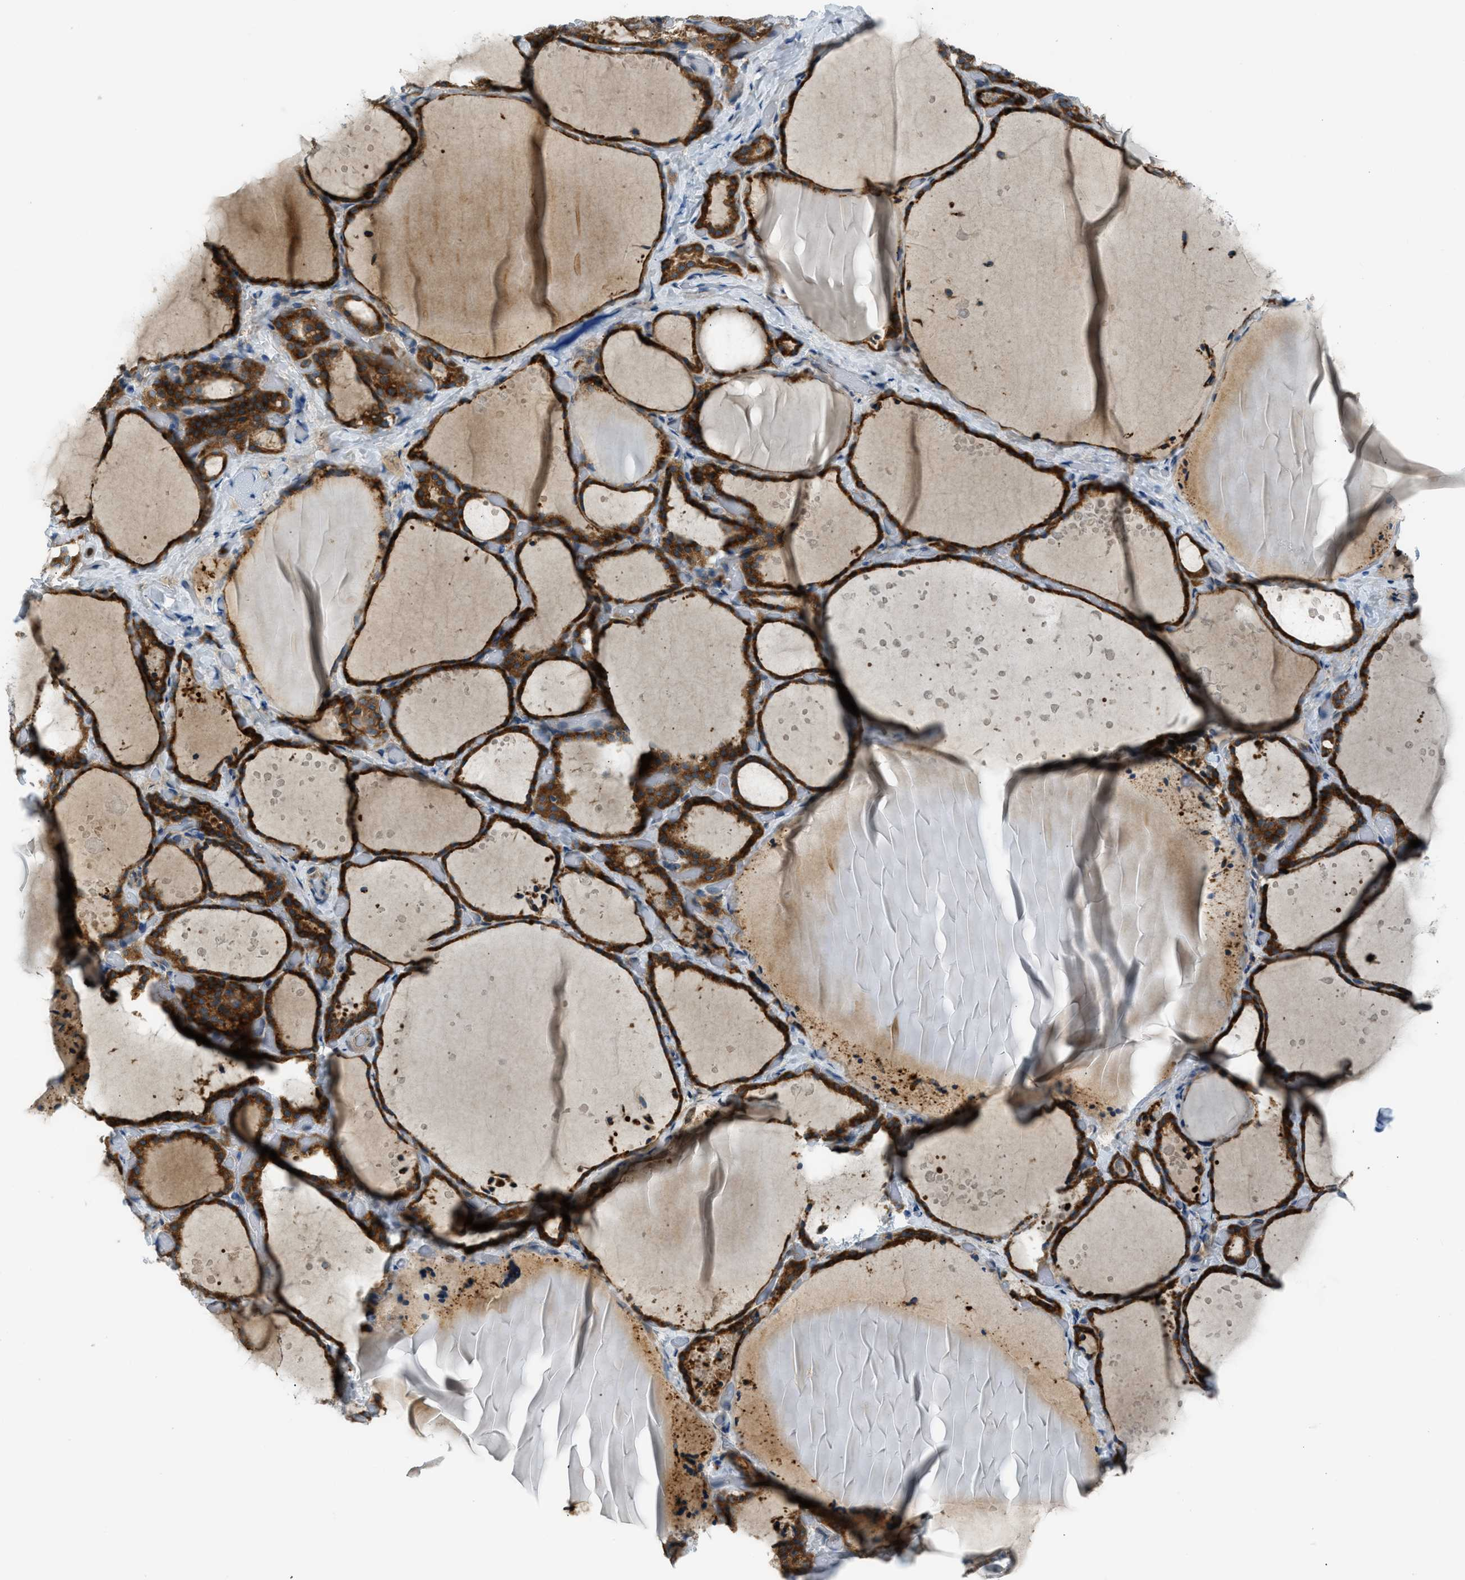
{"staining": {"intensity": "strong", "quantity": ">75%", "location": "cytoplasmic/membranous"}, "tissue": "thyroid gland", "cell_type": "Glandular cells", "image_type": "normal", "snomed": [{"axis": "morphology", "description": "Normal tissue, NOS"}, {"axis": "topography", "description": "Thyroid gland"}], "caption": "Immunohistochemical staining of benign human thyroid gland reveals high levels of strong cytoplasmic/membranous staining in approximately >75% of glandular cells. Nuclei are stained in blue.", "gene": "EDARADD", "patient": {"sex": "female", "age": 44}}